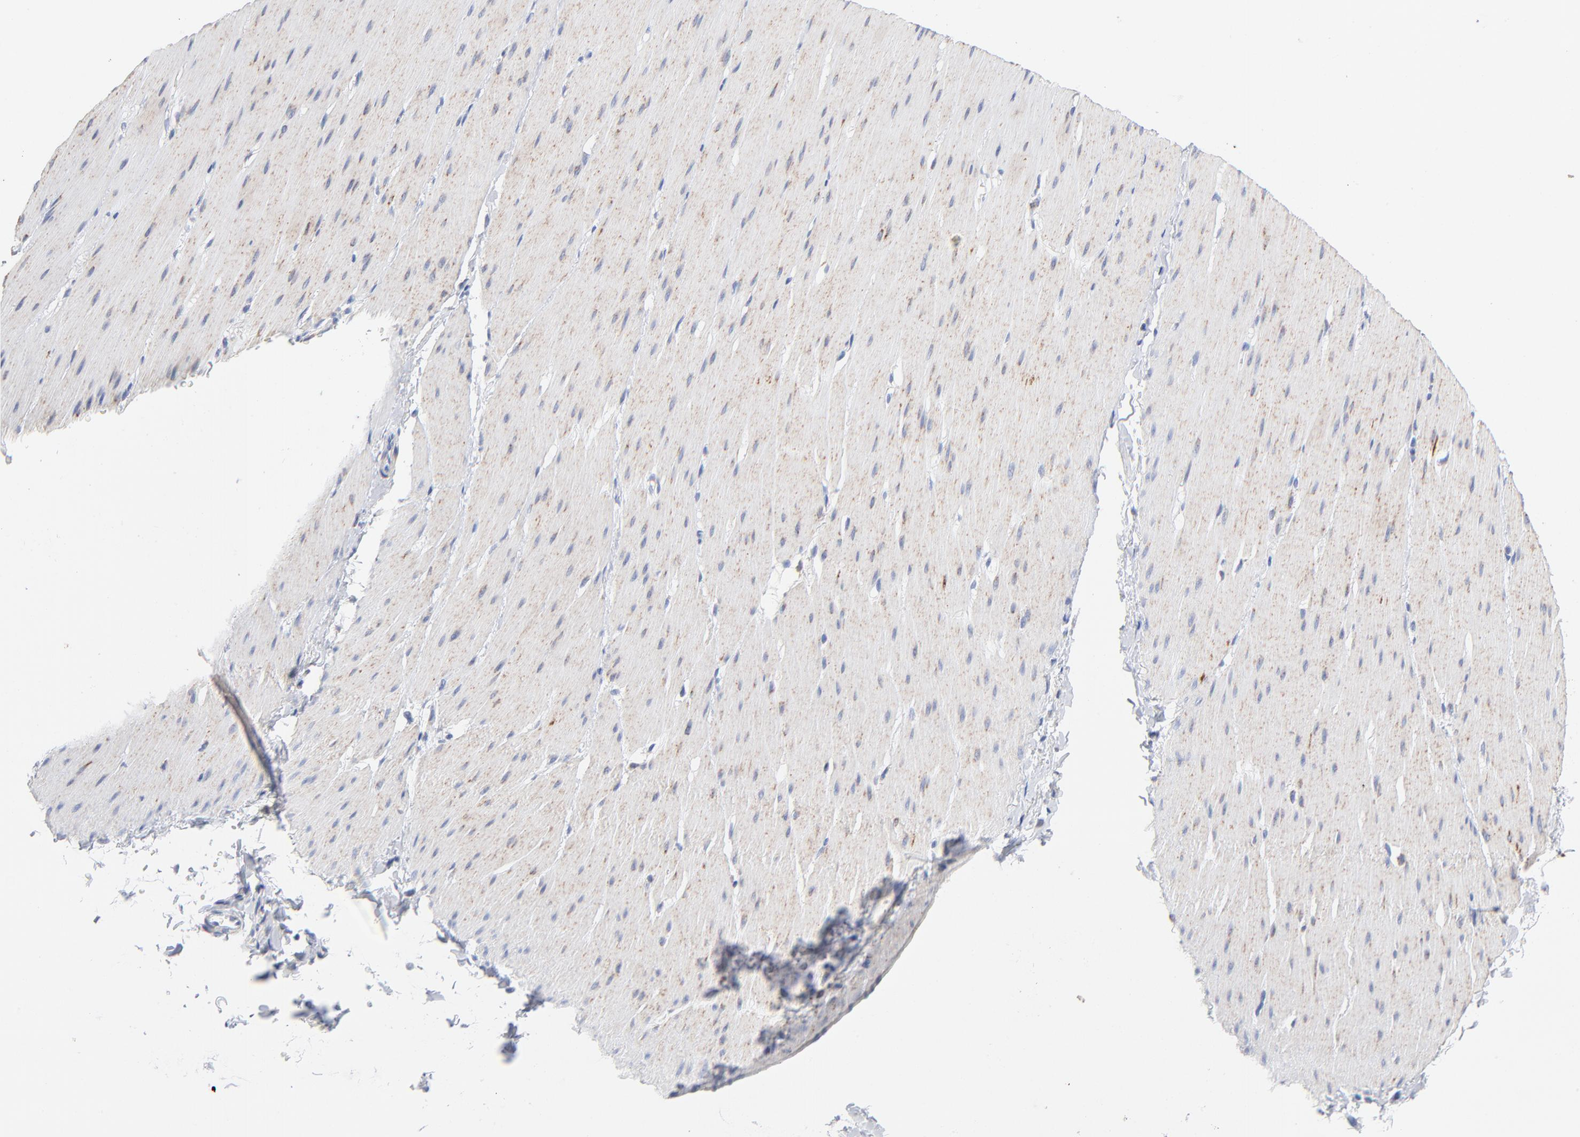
{"staining": {"intensity": "negative", "quantity": "none", "location": "none"}, "tissue": "smooth muscle", "cell_type": "Smooth muscle cells", "image_type": "normal", "snomed": [{"axis": "morphology", "description": "Normal tissue, NOS"}, {"axis": "topography", "description": "Smooth muscle"}, {"axis": "topography", "description": "Colon"}], "caption": "Immunohistochemical staining of normal smooth muscle exhibits no significant staining in smooth muscle cells.", "gene": "CHCHD10", "patient": {"sex": "male", "age": 67}}